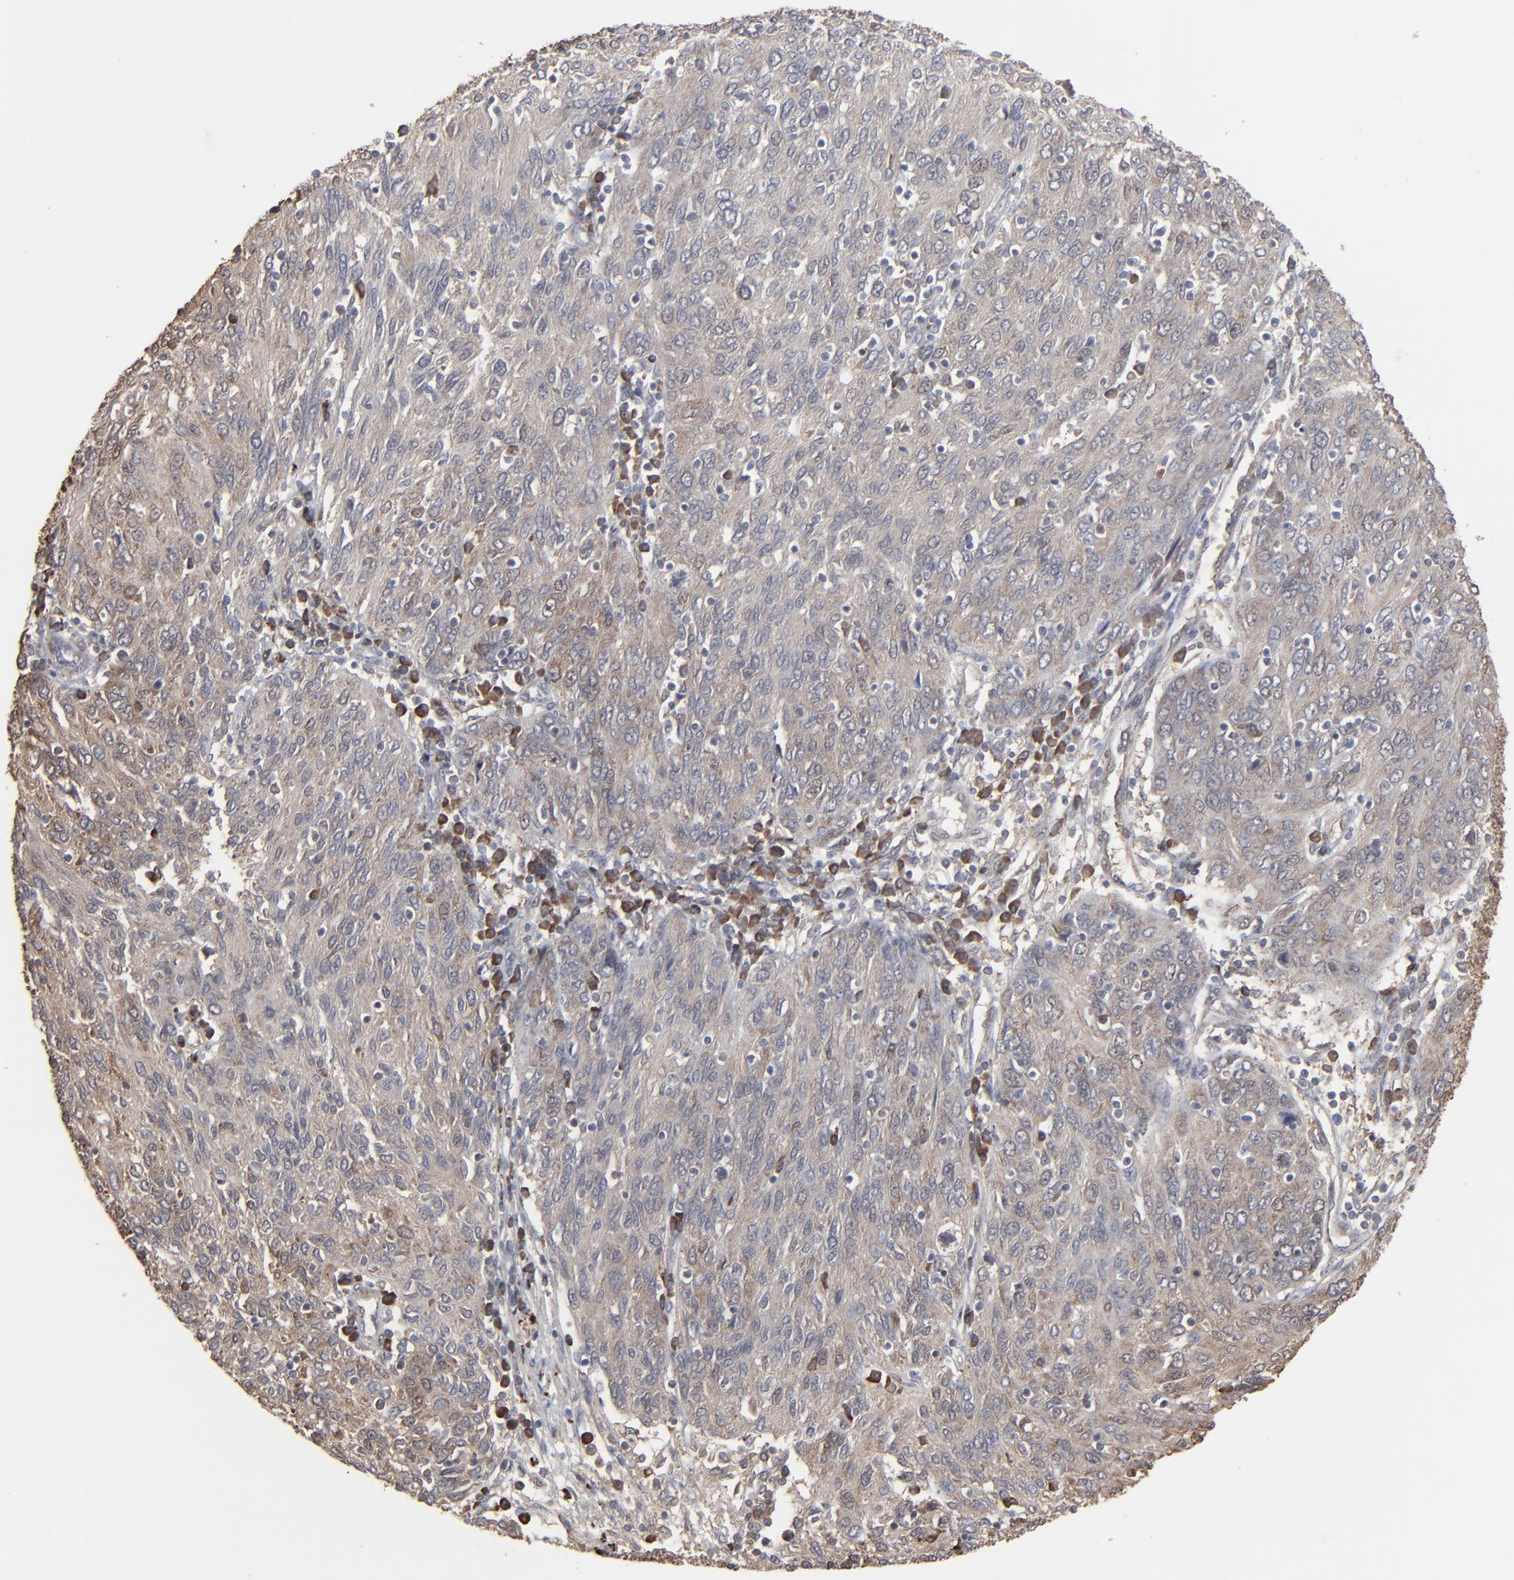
{"staining": {"intensity": "weak", "quantity": ">75%", "location": "cytoplasmic/membranous"}, "tissue": "ovarian cancer", "cell_type": "Tumor cells", "image_type": "cancer", "snomed": [{"axis": "morphology", "description": "Carcinoma, endometroid"}, {"axis": "topography", "description": "Ovary"}], "caption": "Endometroid carcinoma (ovarian) stained with a brown dye demonstrates weak cytoplasmic/membranous positive expression in about >75% of tumor cells.", "gene": "NME1-NME2", "patient": {"sex": "female", "age": 50}}